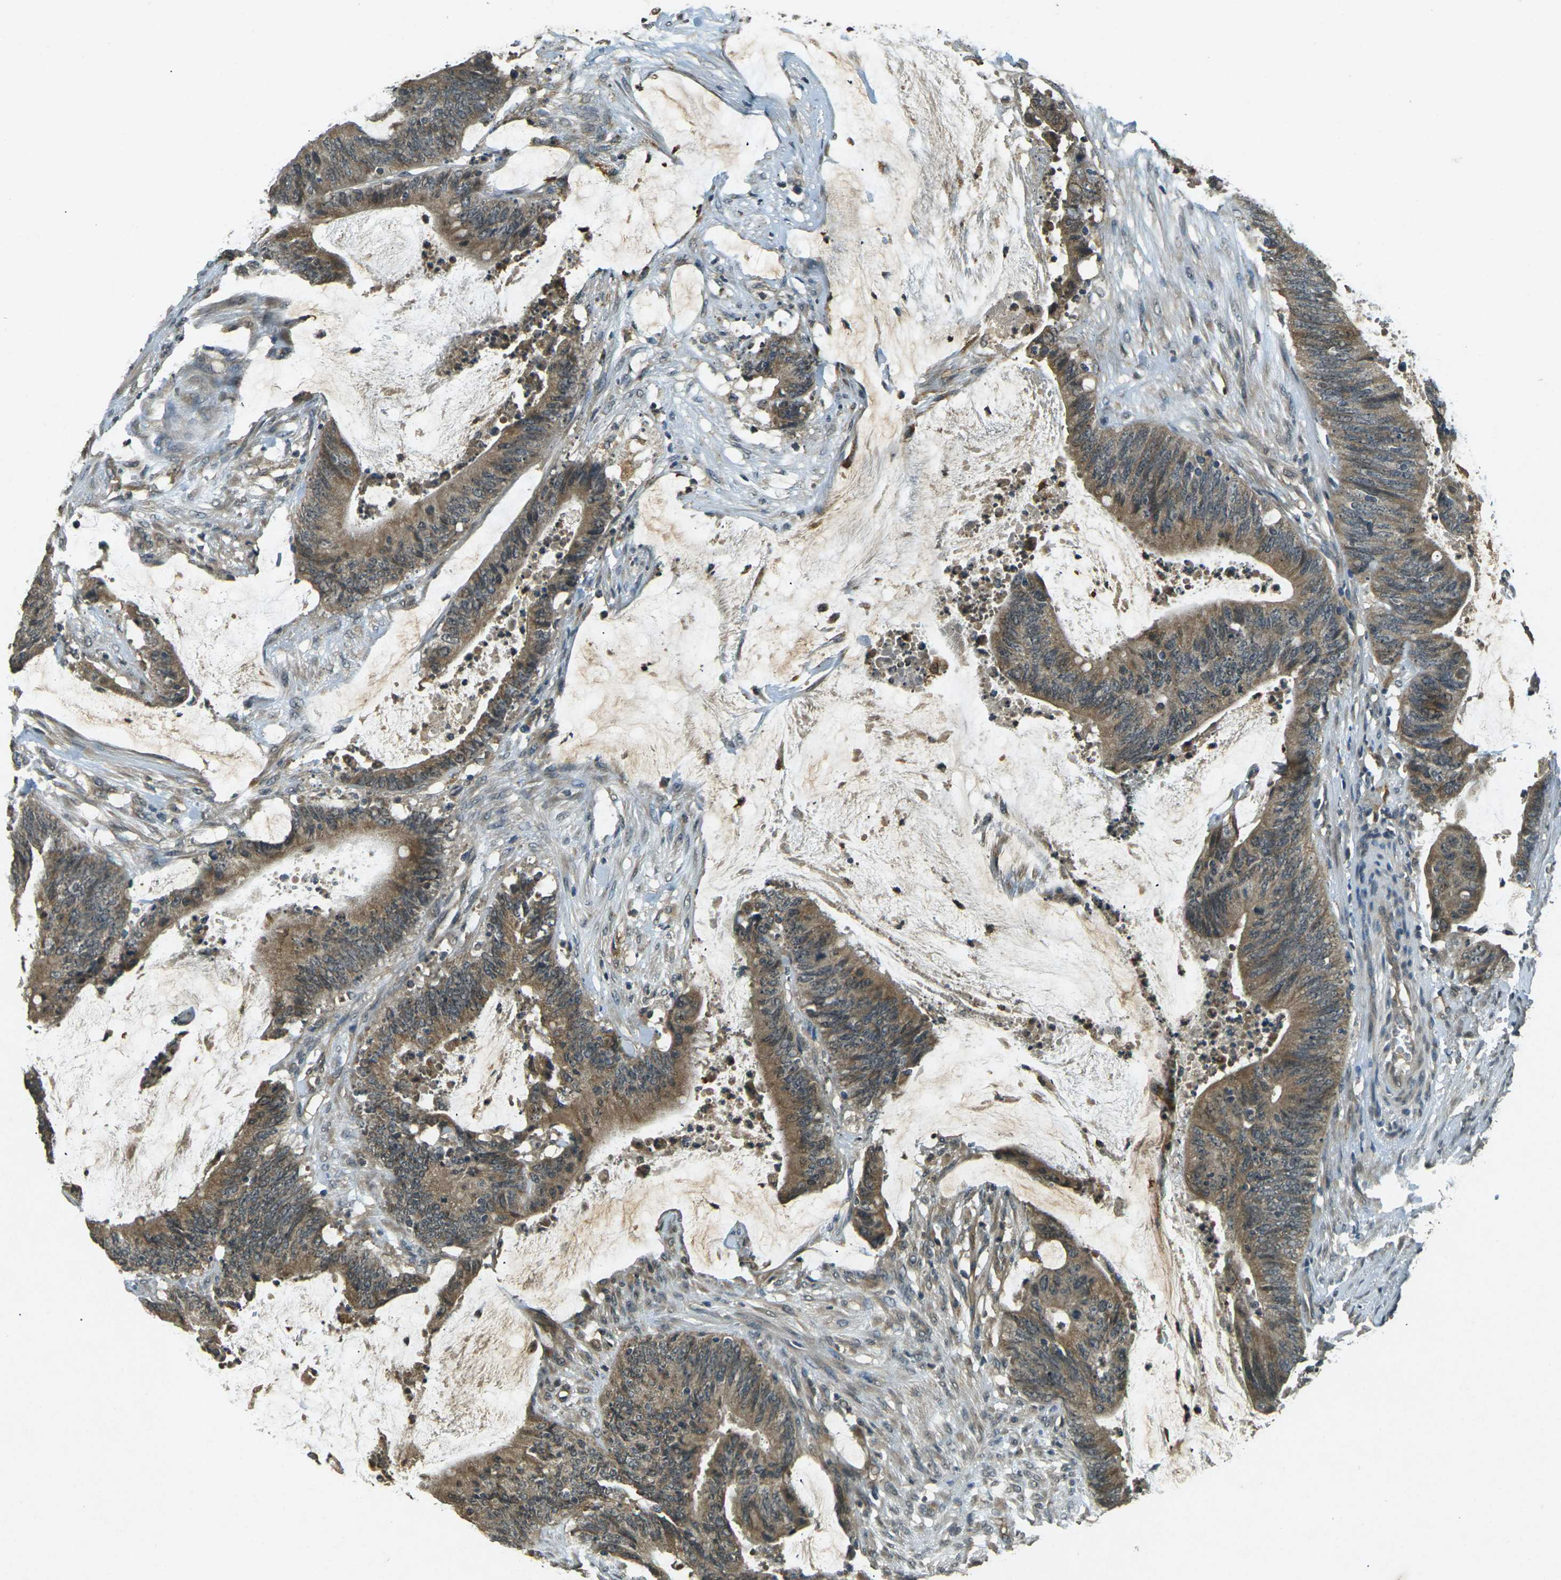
{"staining": {"intensity": "moderate", "quantity": ">75%", "location": "cytoplasmic/membranous"}, "tissue": "colorectal cancer", "cell_type": "Tumor cells", "image_type": "cancer", "snomed": [{"axis": "morphology", "description": "Adenocarcinoma, NOS"}, {"axis": "topography", "description": "Rectum"}], "caption": "Colorectal cancer stained for a protein (brown) demonstrates moderate cytoplasmic/membranous positive positivity in approximately >75% of tumor cells.", "gene": "PDE2A", "patient": {"sex": "female", "age": 66}}